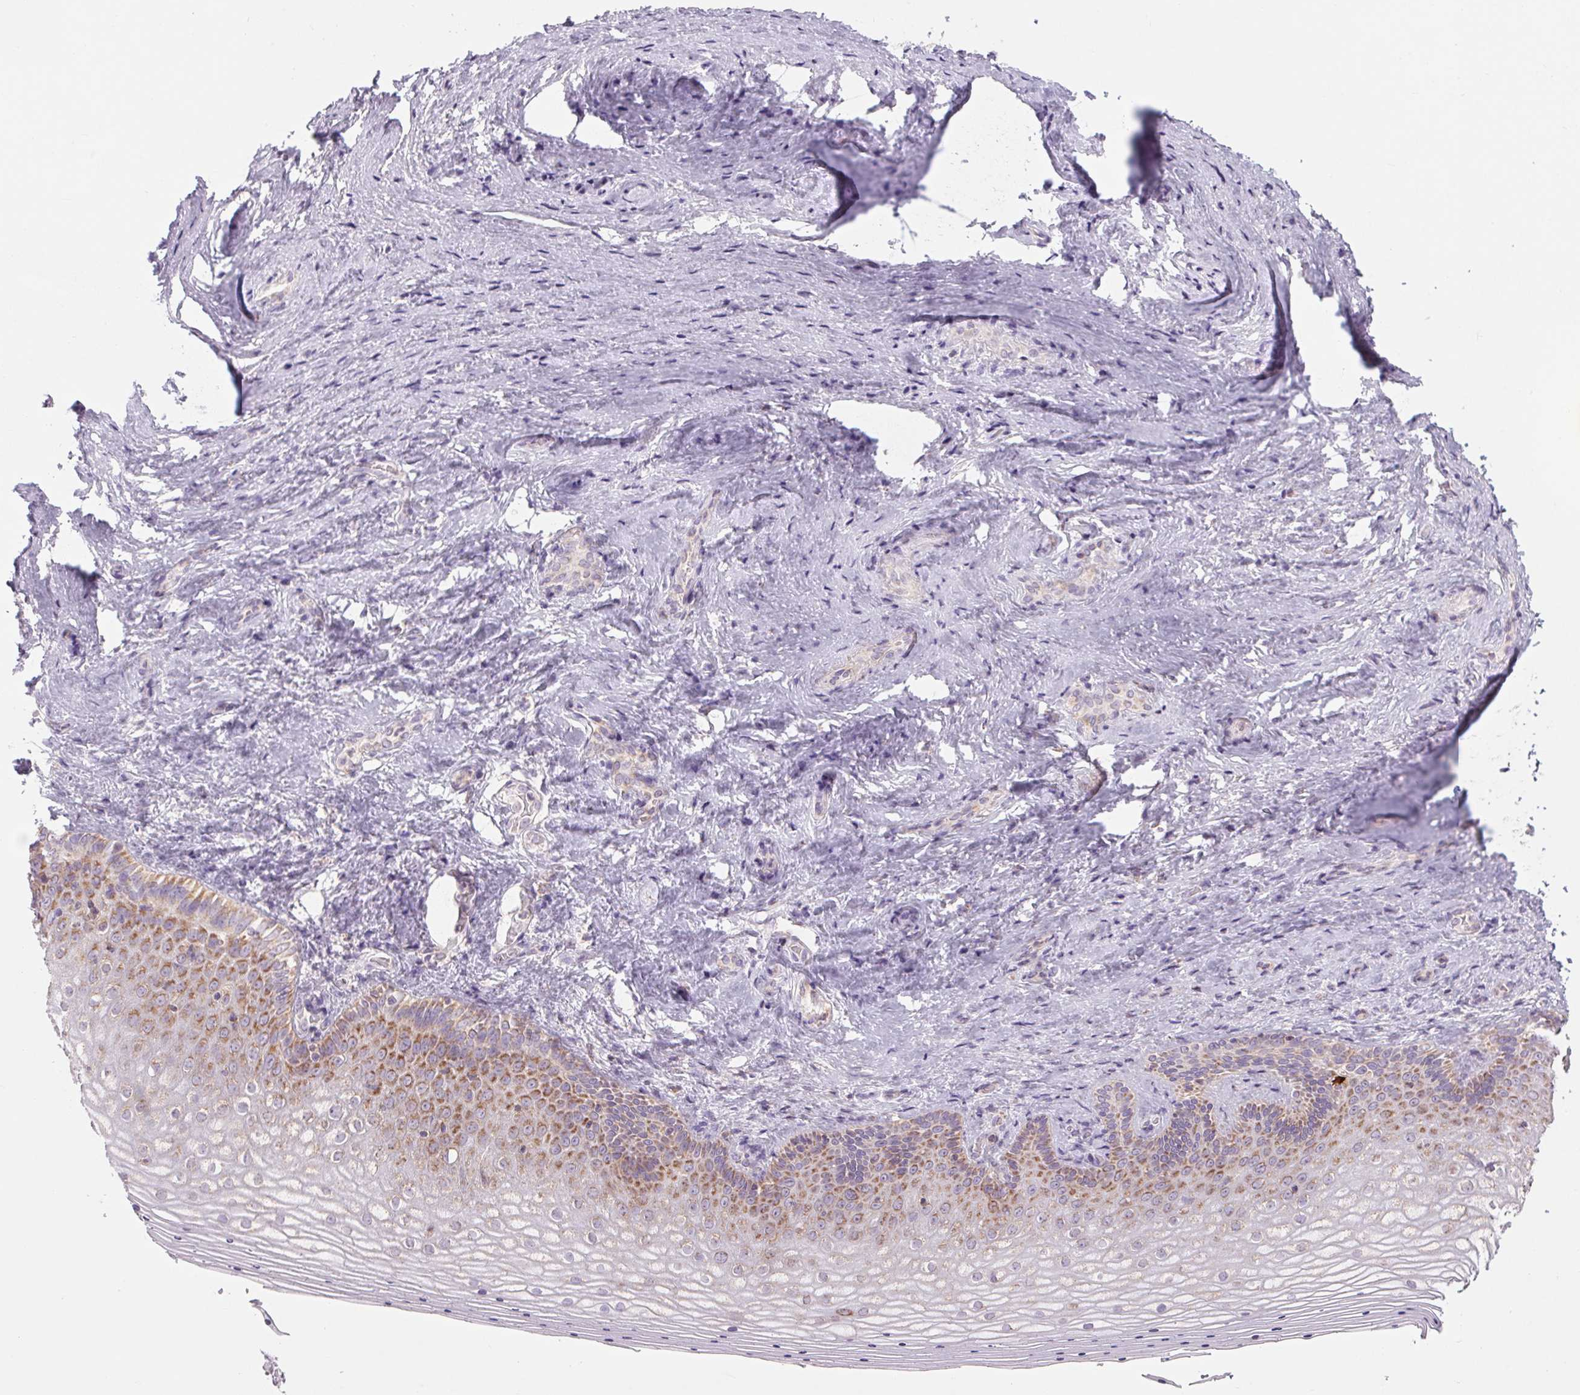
{"staining": {"intensity": "moderate", "quantity": "25%-75%", "location": "cytoplasmic/membranous"}, "tissue": "vagina", "cell_type": "Squamous epithelial cells", "image_type": "normal", "snomed": [{"axis": "morphology", "description": "Normal tissue, NOS"}, {"axis": "topography", "description": "Vagina"}], "caption": "Immunohistochemical staining of benign vagina shows 25%-75% levels of moderate cytoplasmic/membranous protein positivity in about 25%-75% of squamous epithelial cells. The staining is performed using DAB (3,3'-diaminobenzidine) brown chromogen to label protein expression. The nuclei are counter-stained blue using hematoxylin.", "gene": "COX6A1", "patient": {"sex": "female", "age": 42}}